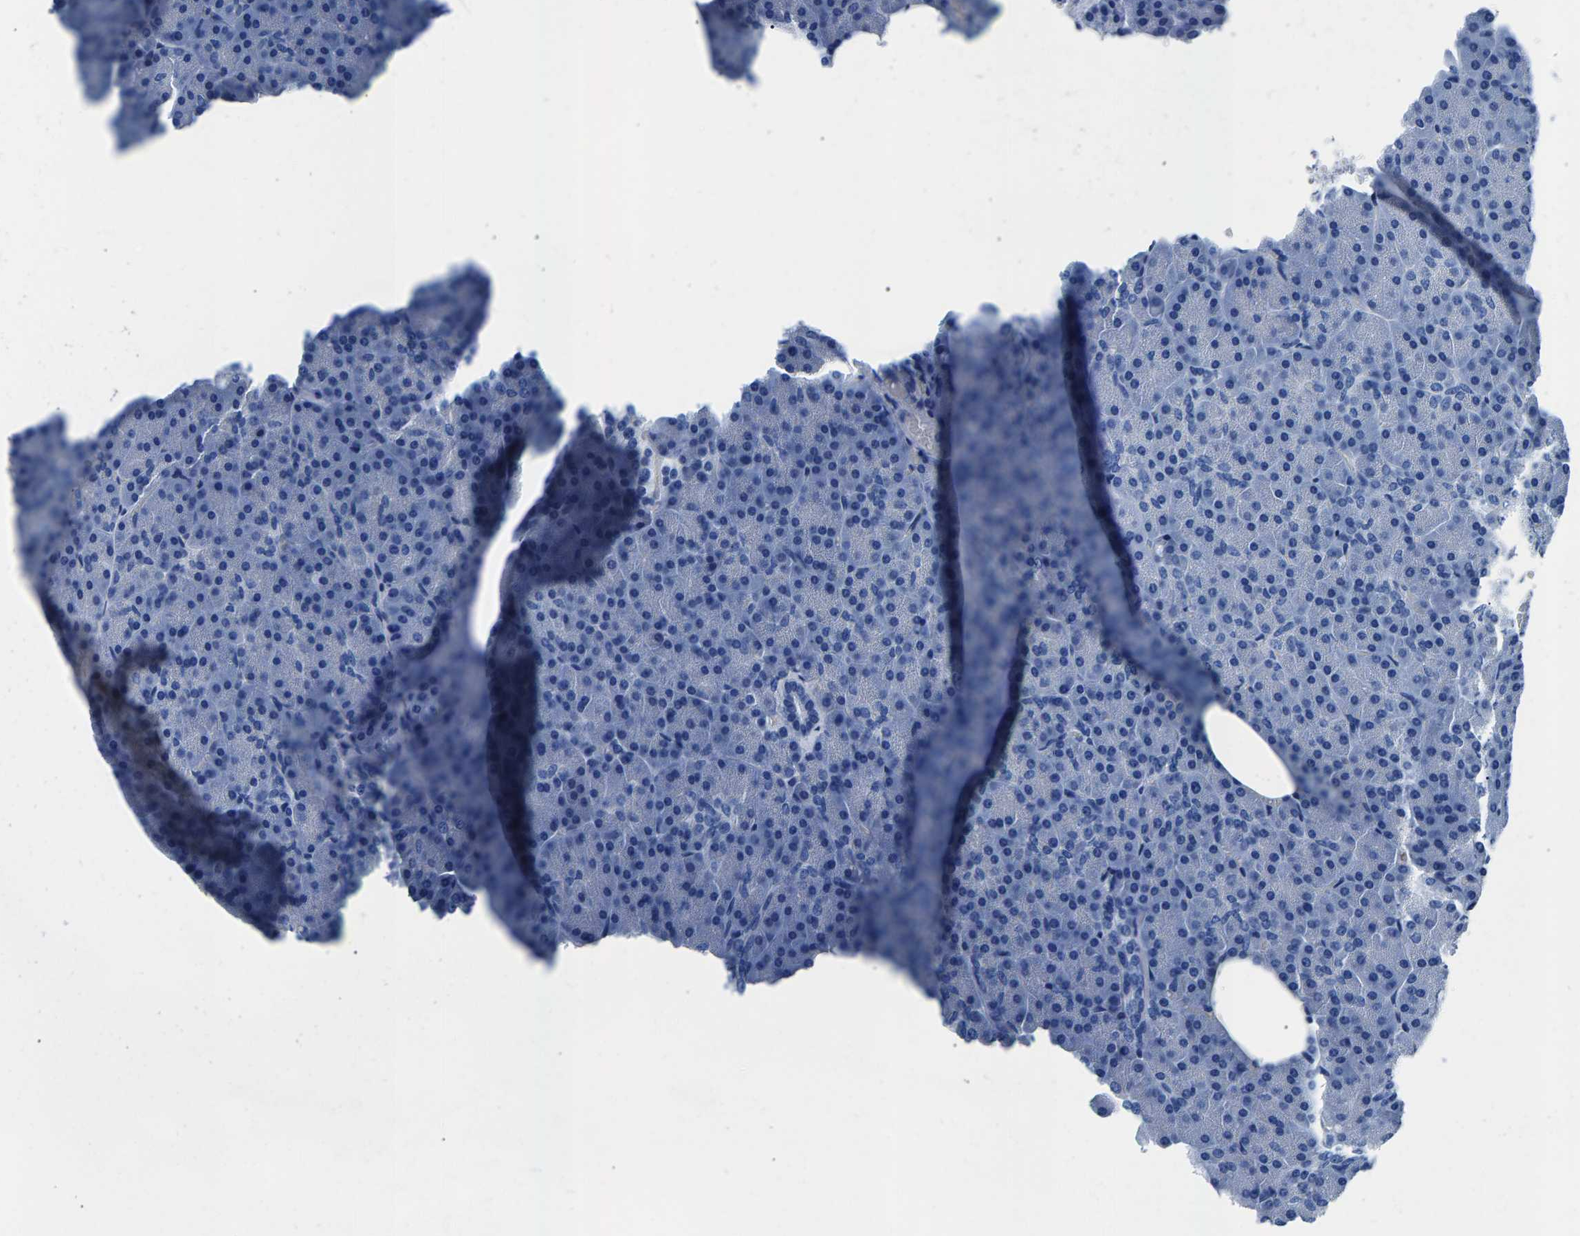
{"staining": {"intensity": "negative", "quantity": "none", "location": "none"}, "tissue": "pancreas", "cell_type": "Exocrine glandular cells", "image_type": "normal", "snomed": [{"axis": "morphology", "description": "Normal tissue, NOS"}, {"axis": "topography", "description": "Pancreas"}], "caption": "Human pancreas stained for a protein using IHC demonstrates no positivity in exocrine glandular cells.", "gene": "CPS1", "patient": {"sex": "female", "age": 35}}